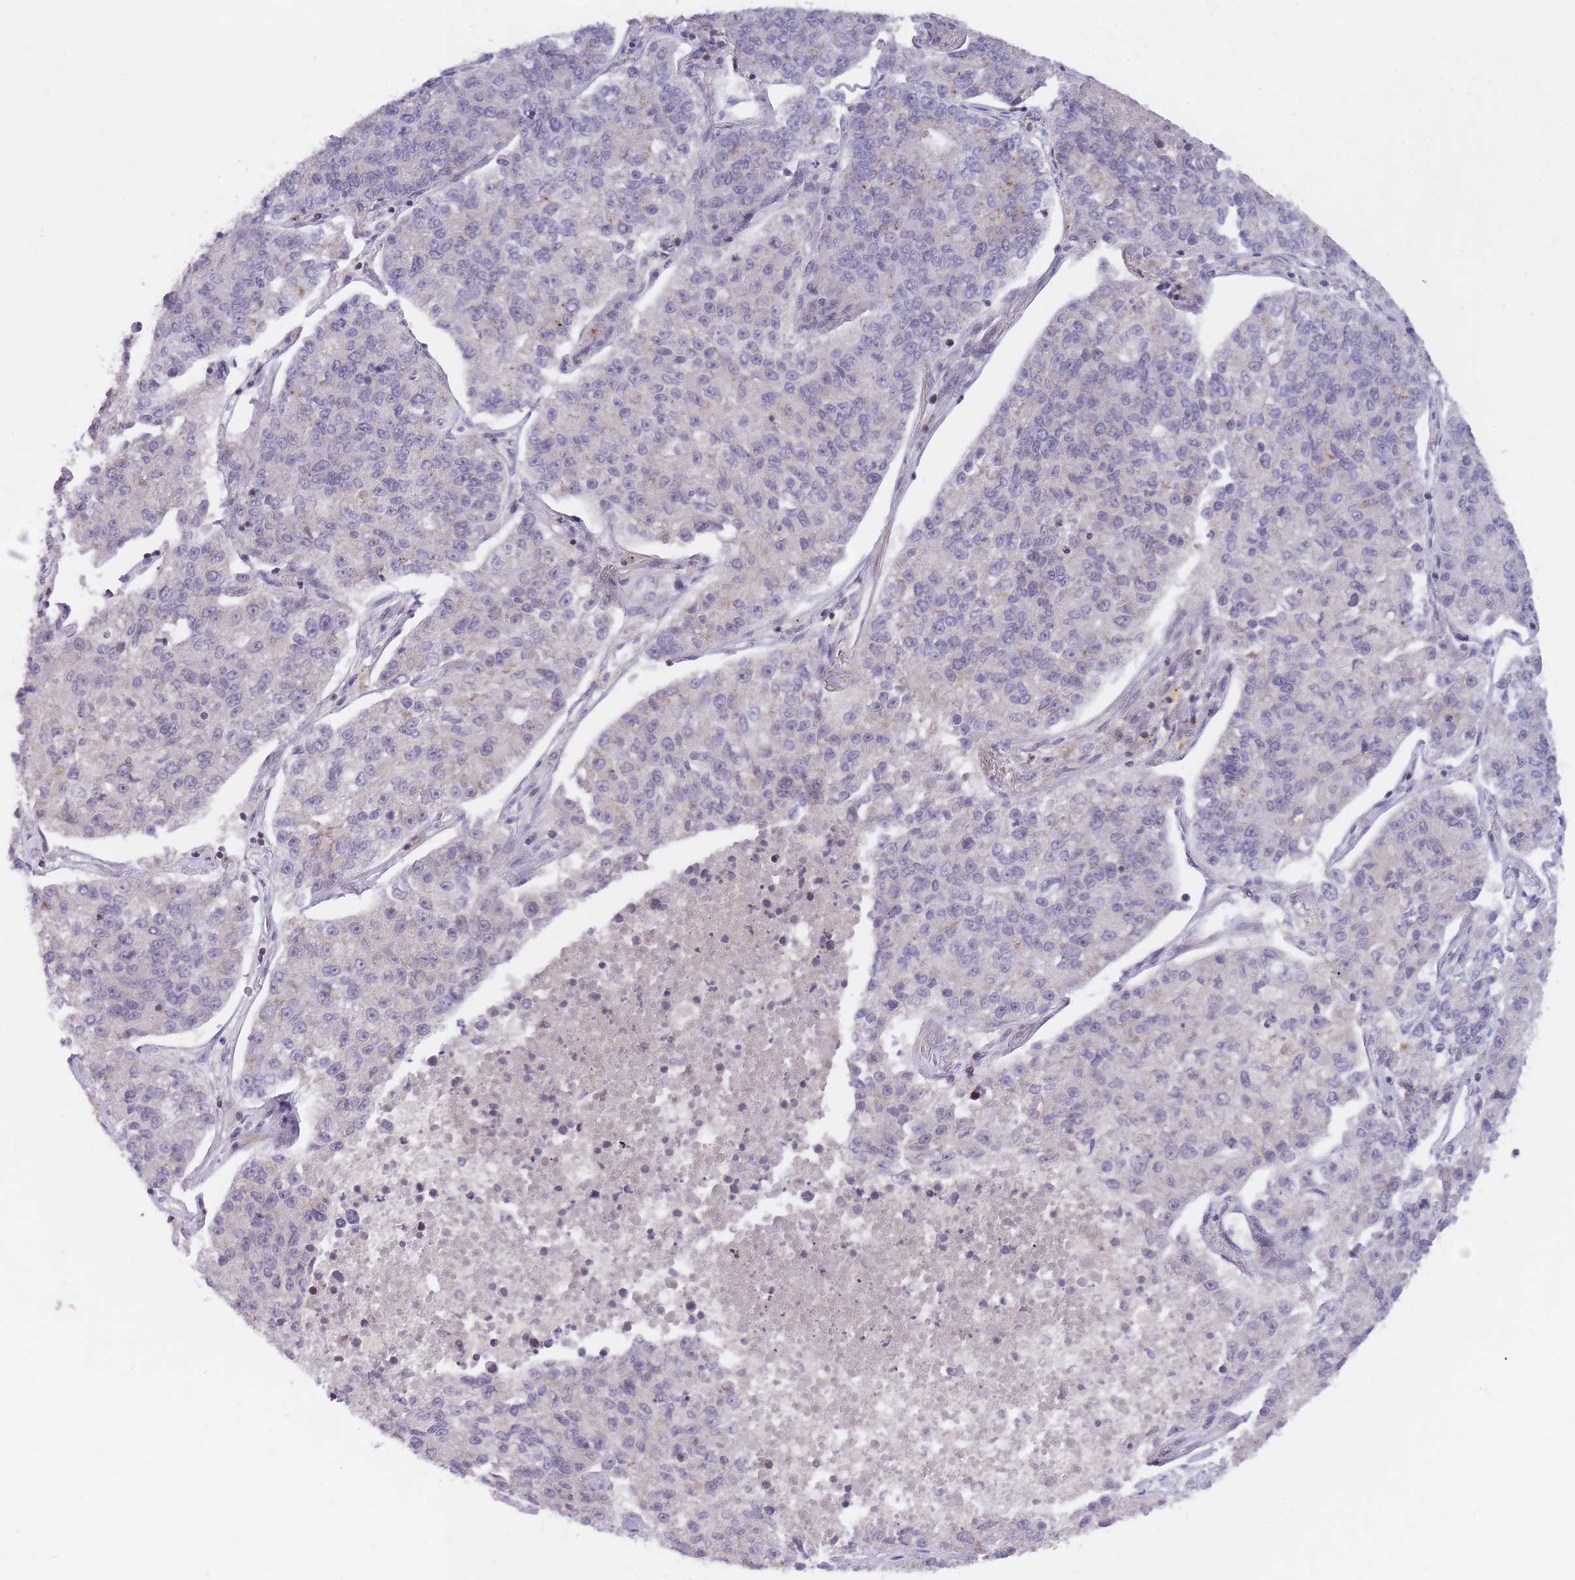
{"staining": {"intensity": "negative", "quantity": "none", "location": "none"}, "tissue": "lung cancer", "cell_type": "Tumor cells", "image_type": "cancer", "snomed": [{"axis": "morphology", "description": "Adenocarcinoma, NOS"}, {"axis": "topography", "description": "Lung"}], "caption": "Immunohistochemistry (IHC) photomicrograph of neoplastic tissue: lung cancer stained with DAB reveals no significant protein staining in tumor cells. (Brightfield microscopy of DAB immunohistochemistry (IHC) at high magnification).", "gene": "SLC35F5", "patient": {"sex": "male", "age": 49}}